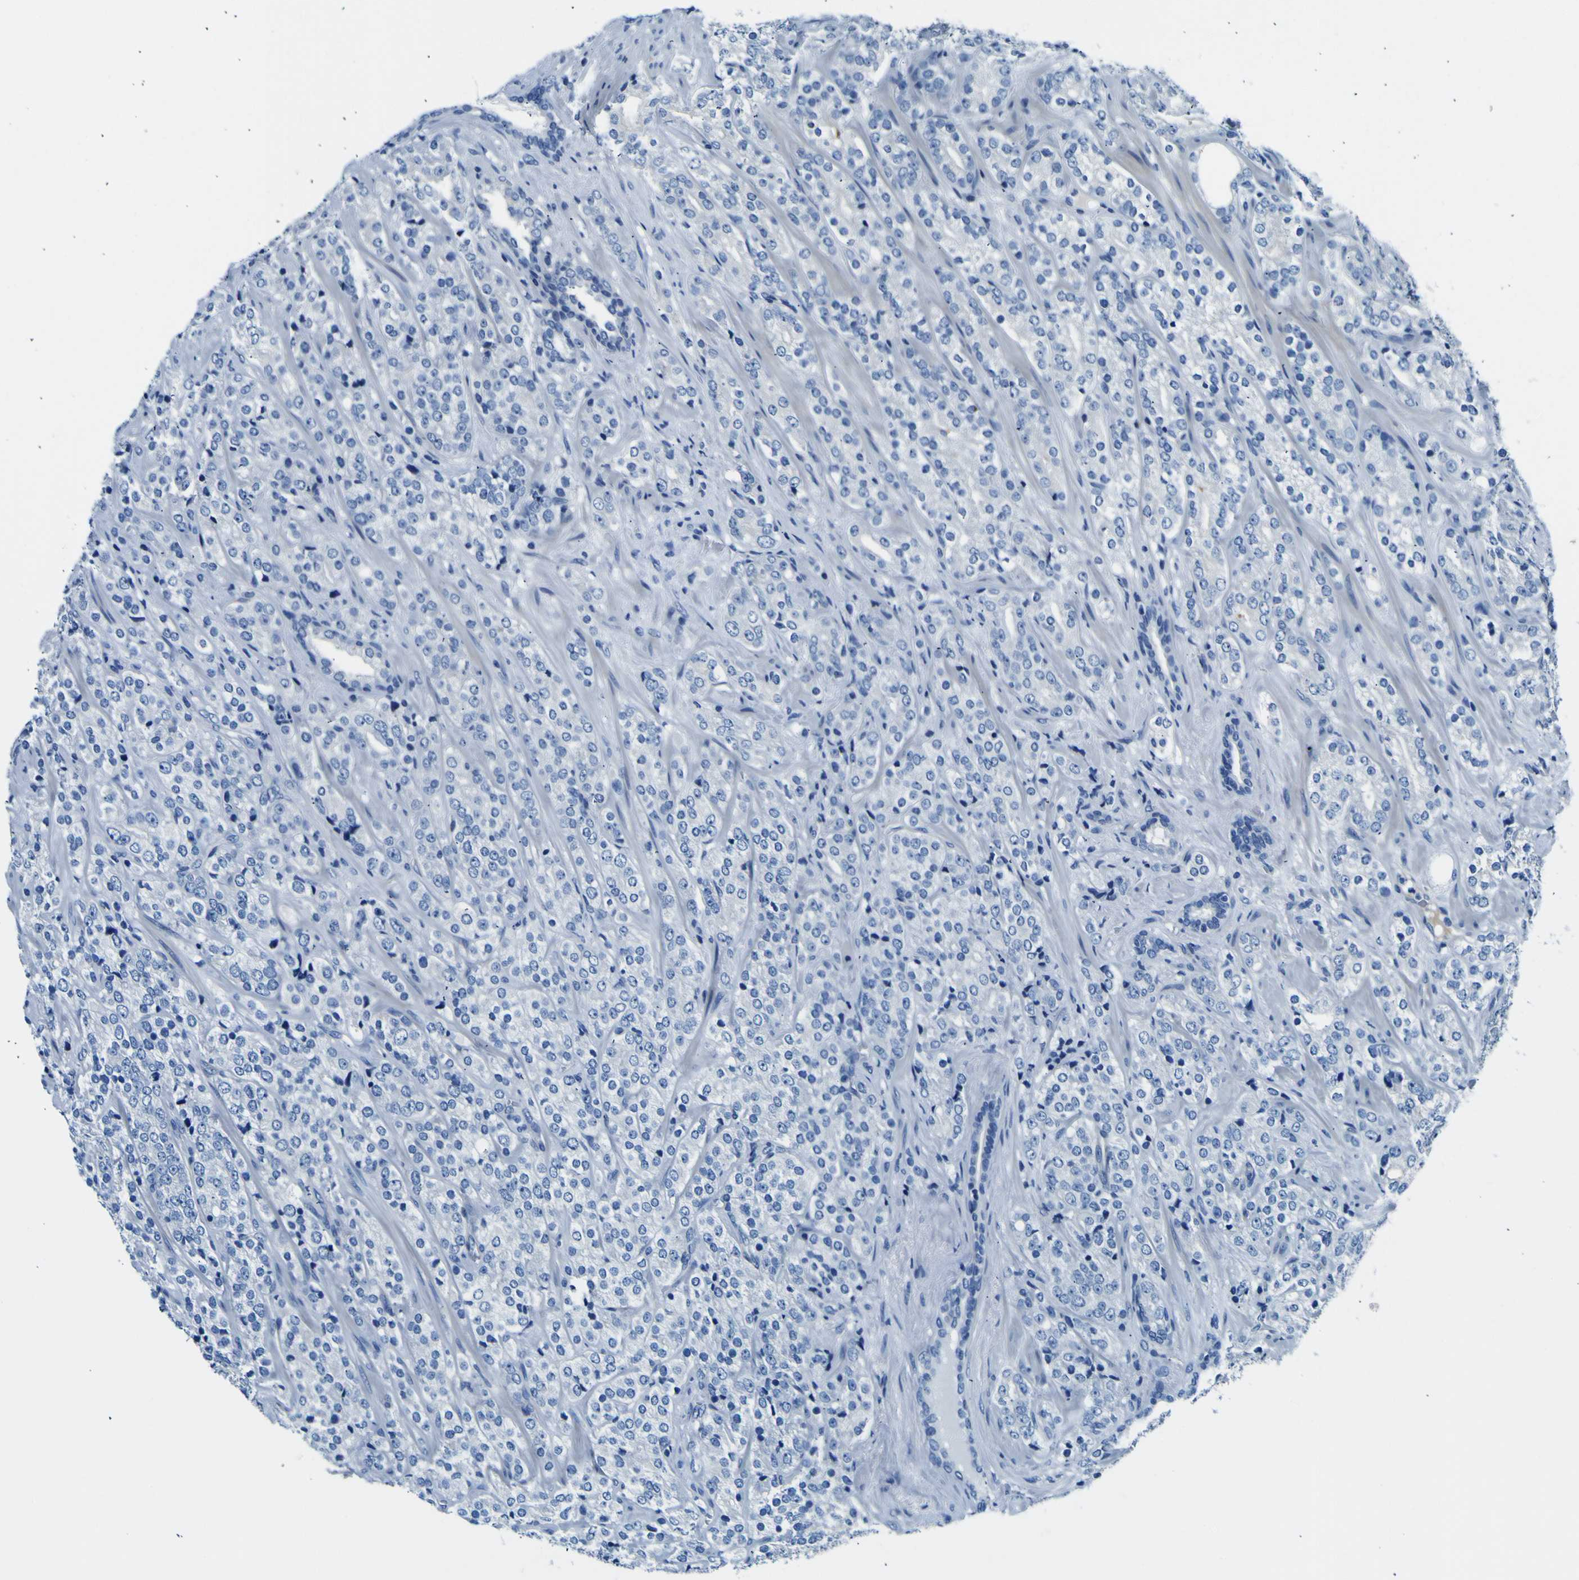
{"staining": {"intensity": "negative", "quantity": "none", "location": "none"}, "tissue": "prostate cancer", "cell_type": "Tumor cells", "image_type": "cancer", "snomed": [{"axis": "morphology", "description": "Adenocarcinoma, High grade"}, {"axis": "topography", "description": "Prostate"}], "caption": "DAB (3,3'-diaminobenzidine) immunohistochemical staining of high-grade adenocarcinoma (prostate) displays no significant staining in tumor cells.", "gene": "ADGRA2", "patient": {"sex": "male", "age": 71}}